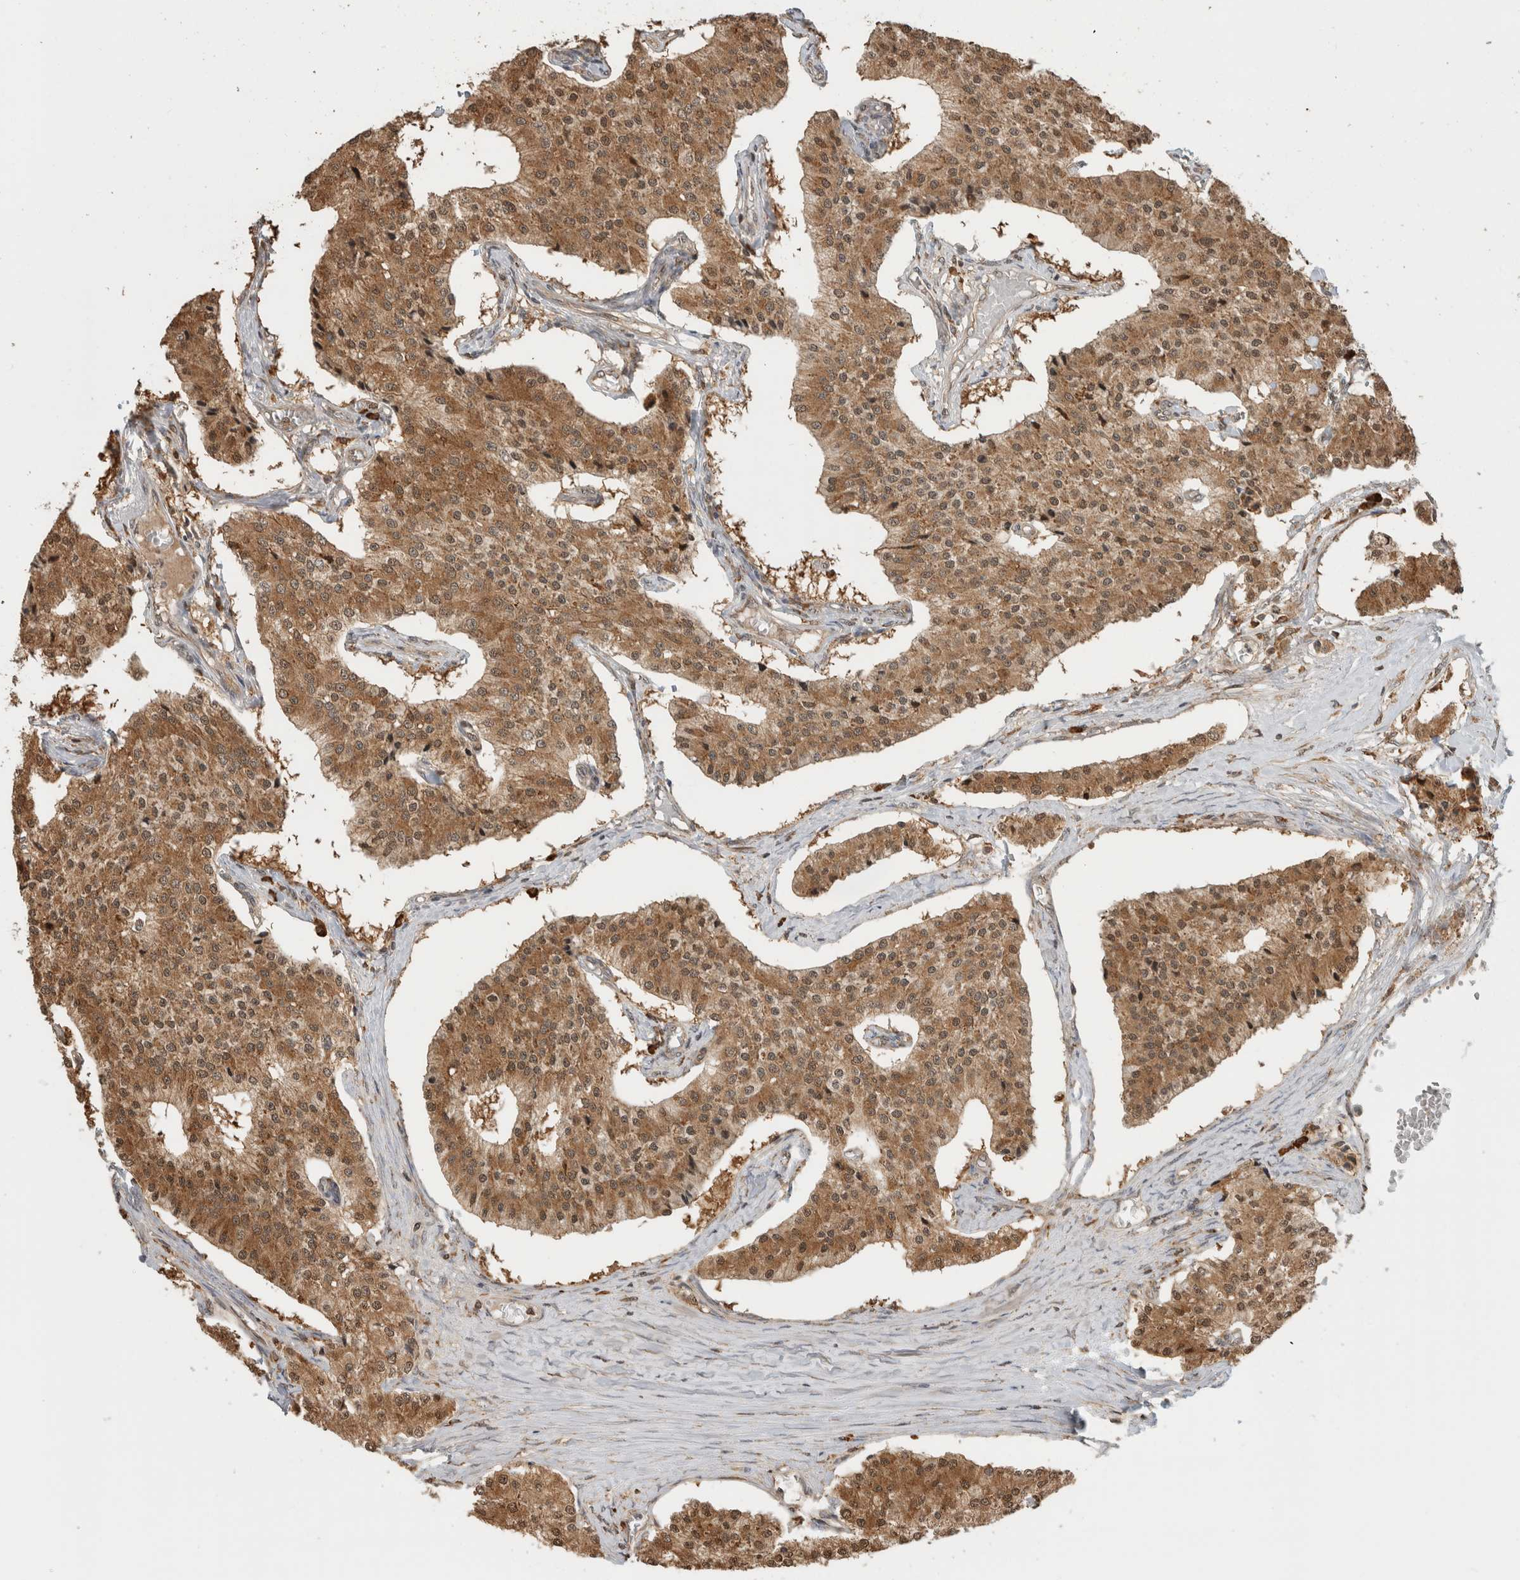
{"staining": {"intensity": "moderate", "quantity": ">75%", "location": "cytoplasmic/membranous,nuclear"}, "tissue": "carcinoid", "cell_type": "Tumor cells", "image_type": "cancer", "snomed": [{"axis": "morphology", "description": "Carcinoid, malignant, NOS"}, {"axis": "topography", "description": "Colon"}], "caption": "Immunohistochemistry of carcinoid (malignant) displays medium levels of moderate cytoplasmic/membranous and nuclear positivity in approximately >75% of tumor cells. The staining is performed using DAB brown chromogen to label protein expression. The nuclei are counter-stained blue using hematoxylin.", "gene": "MS4A7", "patient": {"sex": "female", "age": 52}}